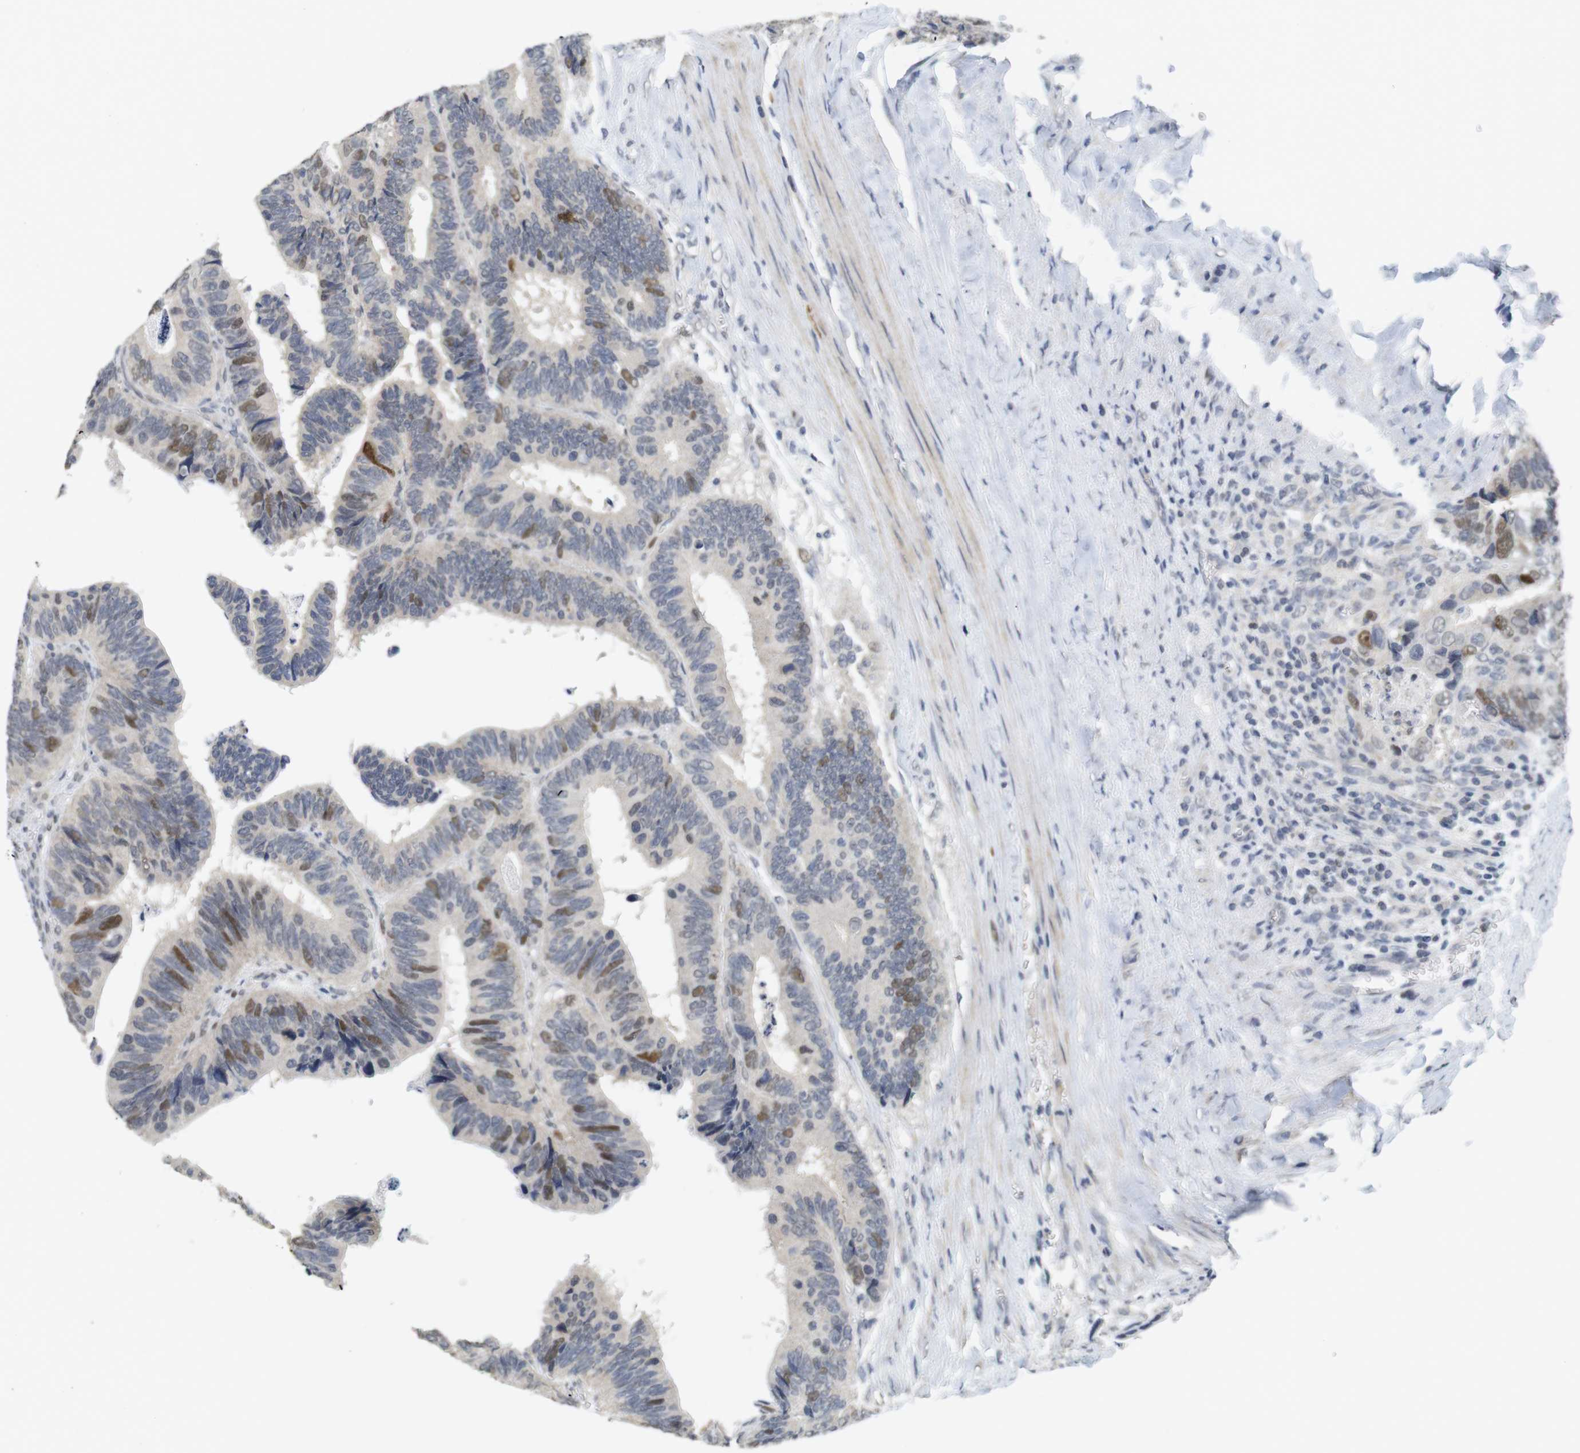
{"staining": {"intensity": "moderate", "quantity": "<25%", "location": "nuclear"}, "tissue": "colorectal cancer", "cell_type": "Tumor cells", "image_type": "cancer", "snomed": [{"axis": "morphology", "description": "Adenocarcinoma, NOS"}, {"axis": "topography", "description": "Colon"}], "caption": "The image demonstrates immunohistochemical staining of colorectal cancer (adenocarcinoma). There is moderate nuclear positivity is seen in approximately <25% of tumor cells. Using DAB (3,3'-diaminobenzidine) (brown) and hematoxylin (blue) stains, captured at high magnification using brightfield microscopy.", "gene": "SKP2", "patient": {"sex": "male", "age": 72}}